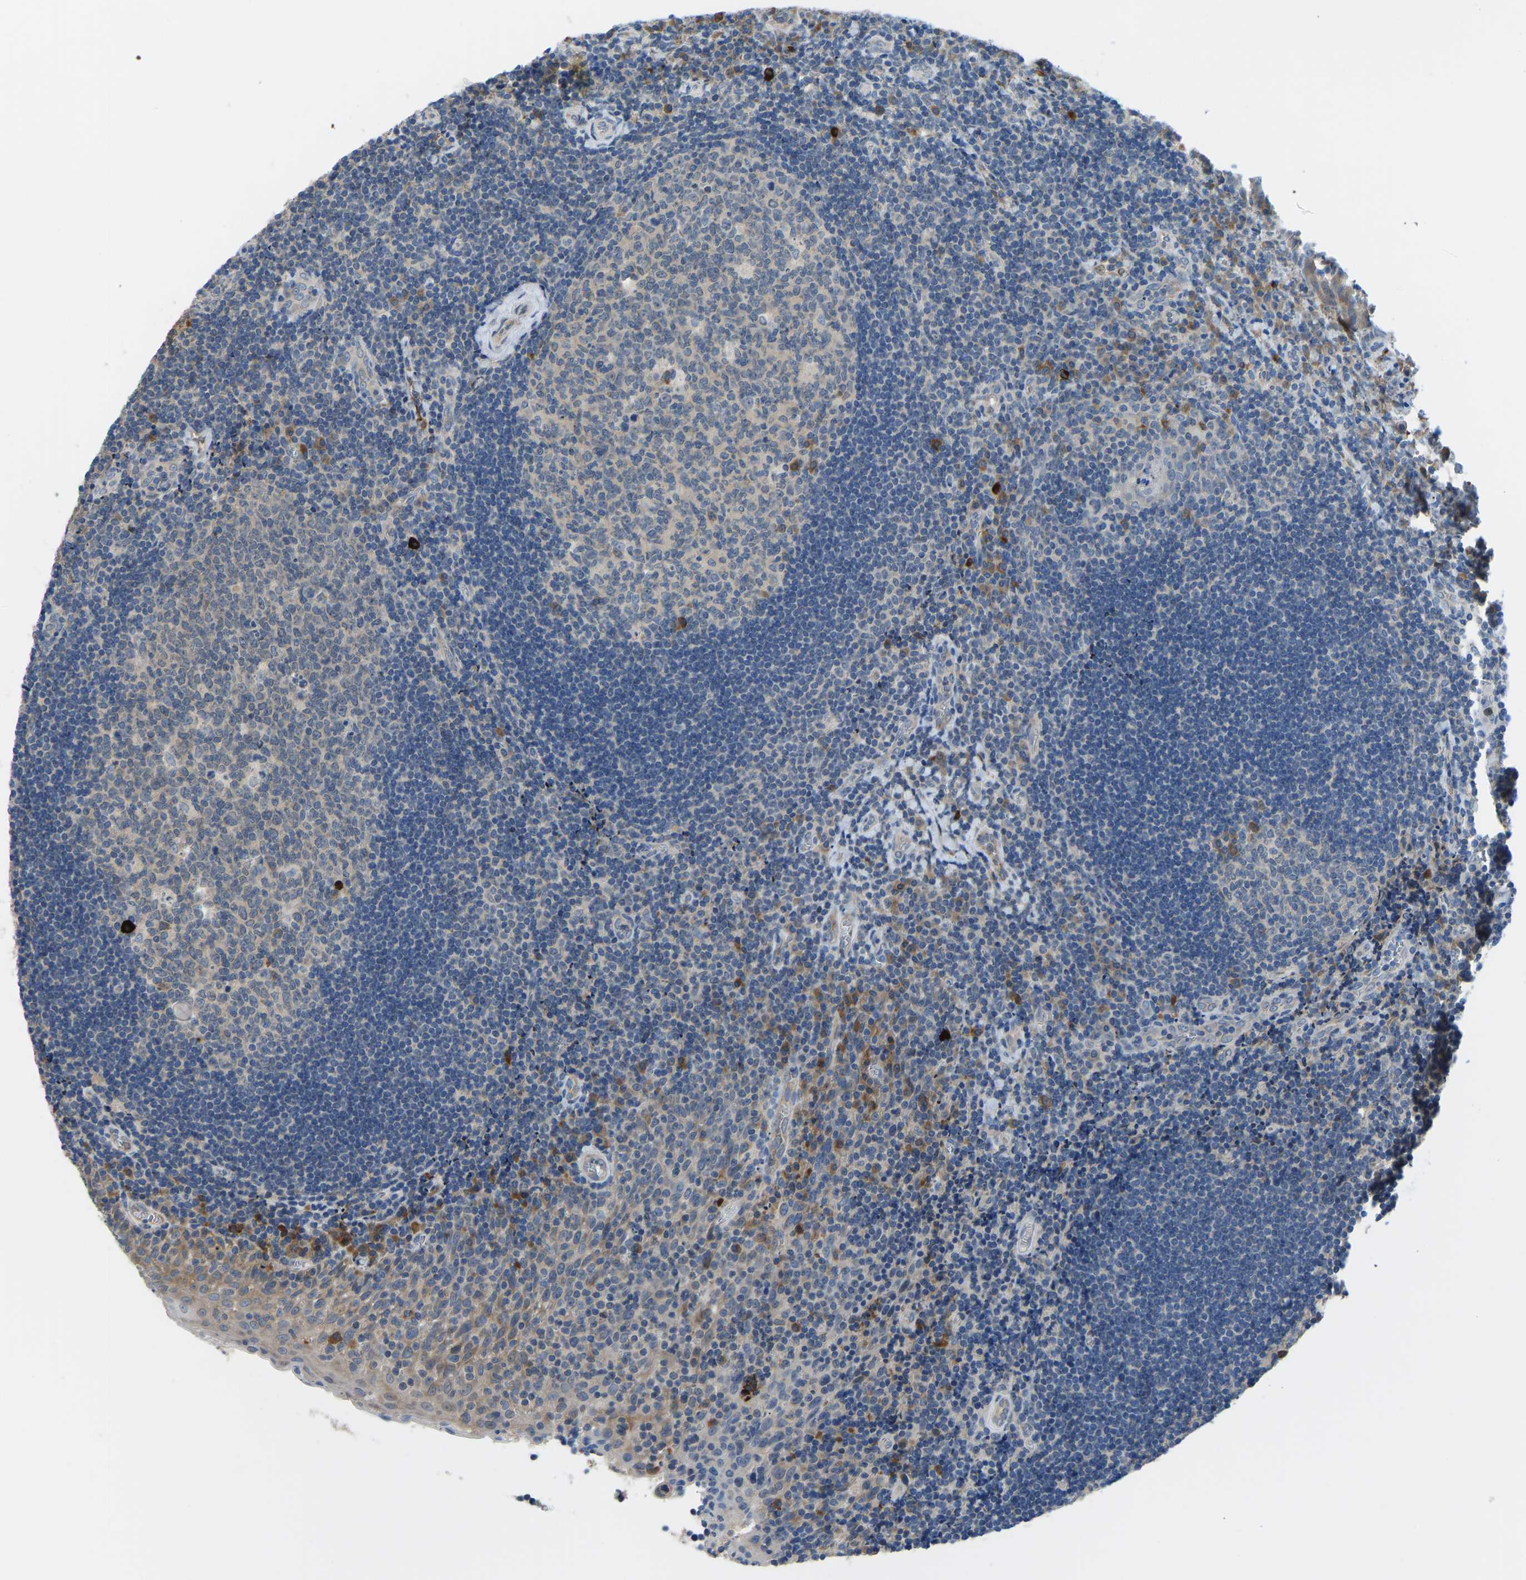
{"staining": {"intensity": "moderate", "quantity": "<25%", "location": "cytoplasmic/membranous"}, "tissue": "tonsil", "cell_type": "Germinal center cells", "image_type": "normal", "snomed": [{"axis": "morphology", "description": "Normal tissue, NOS"}, {"axis": "morphology", "description": "Inflammation, NOS"}, {"axis": "topography", "description": "Tonsil"}], "caption": "Brown immunohistochemical staining in benign human tonsil exhibits moderate cytoplasmic/membranous staining in approximately <25% of germinal center cells.", "gene": "RBP1", "patient": {"sex": "female", "age": 31}}